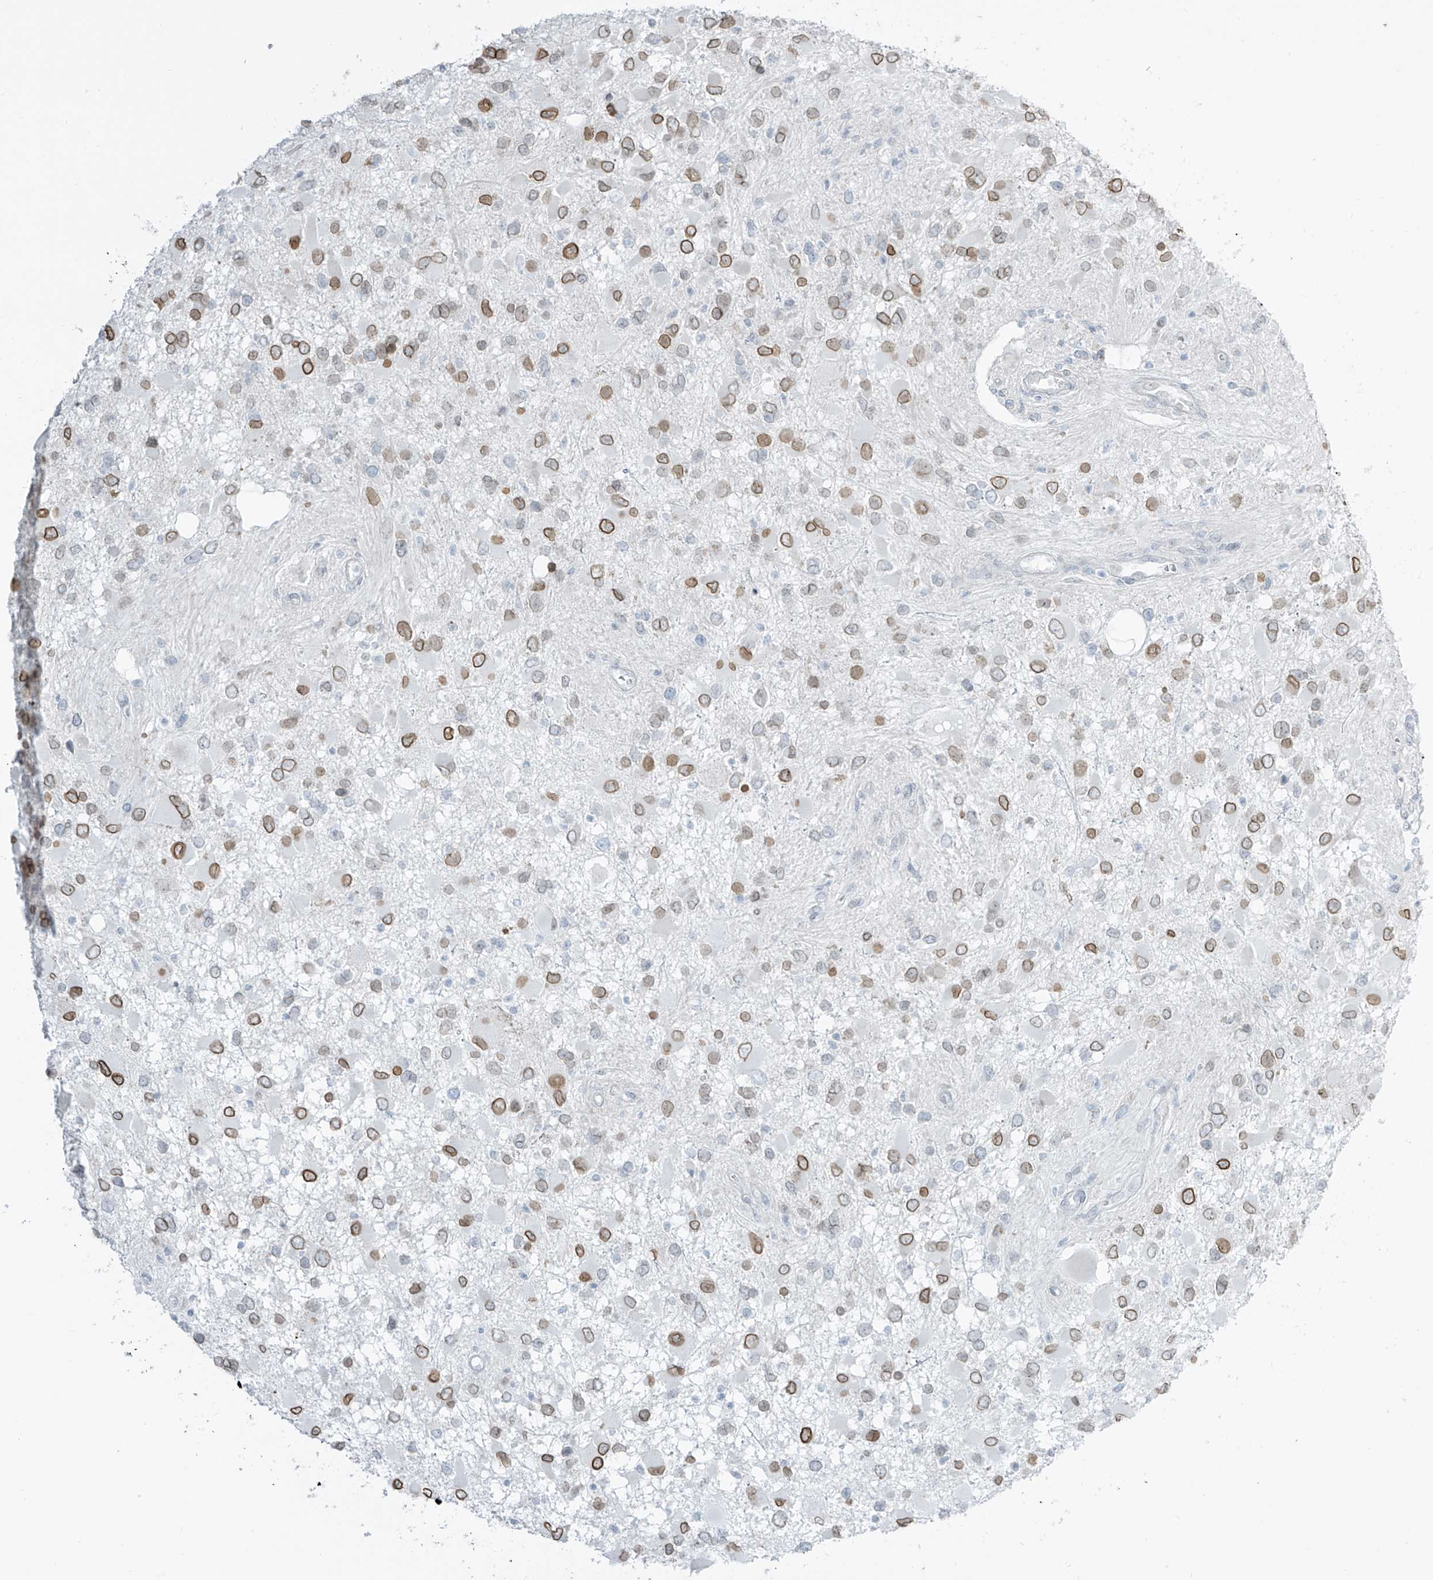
{"staining": {"intensity": "moderate", "quantity": "25%-75%", "location": "cytoplasmic/membranous,nuclear"}, "tissue": "glioma", "cell_type": "Tumor cells", "image_type": "cancer", "snomed": [{"axis": "morphology", "description": "Glioma, malignant, High grade"}, {"axis": "topography", "description": "Brain"}], "caption": "An image of malignant glioma (high-grade) stained for a protein exhibits moderate cytoplasmic/membranous and nuclear brown staining in tumor cells.", "gene": "PRDM6", "patient": {"sex": "male", "age": 53}}